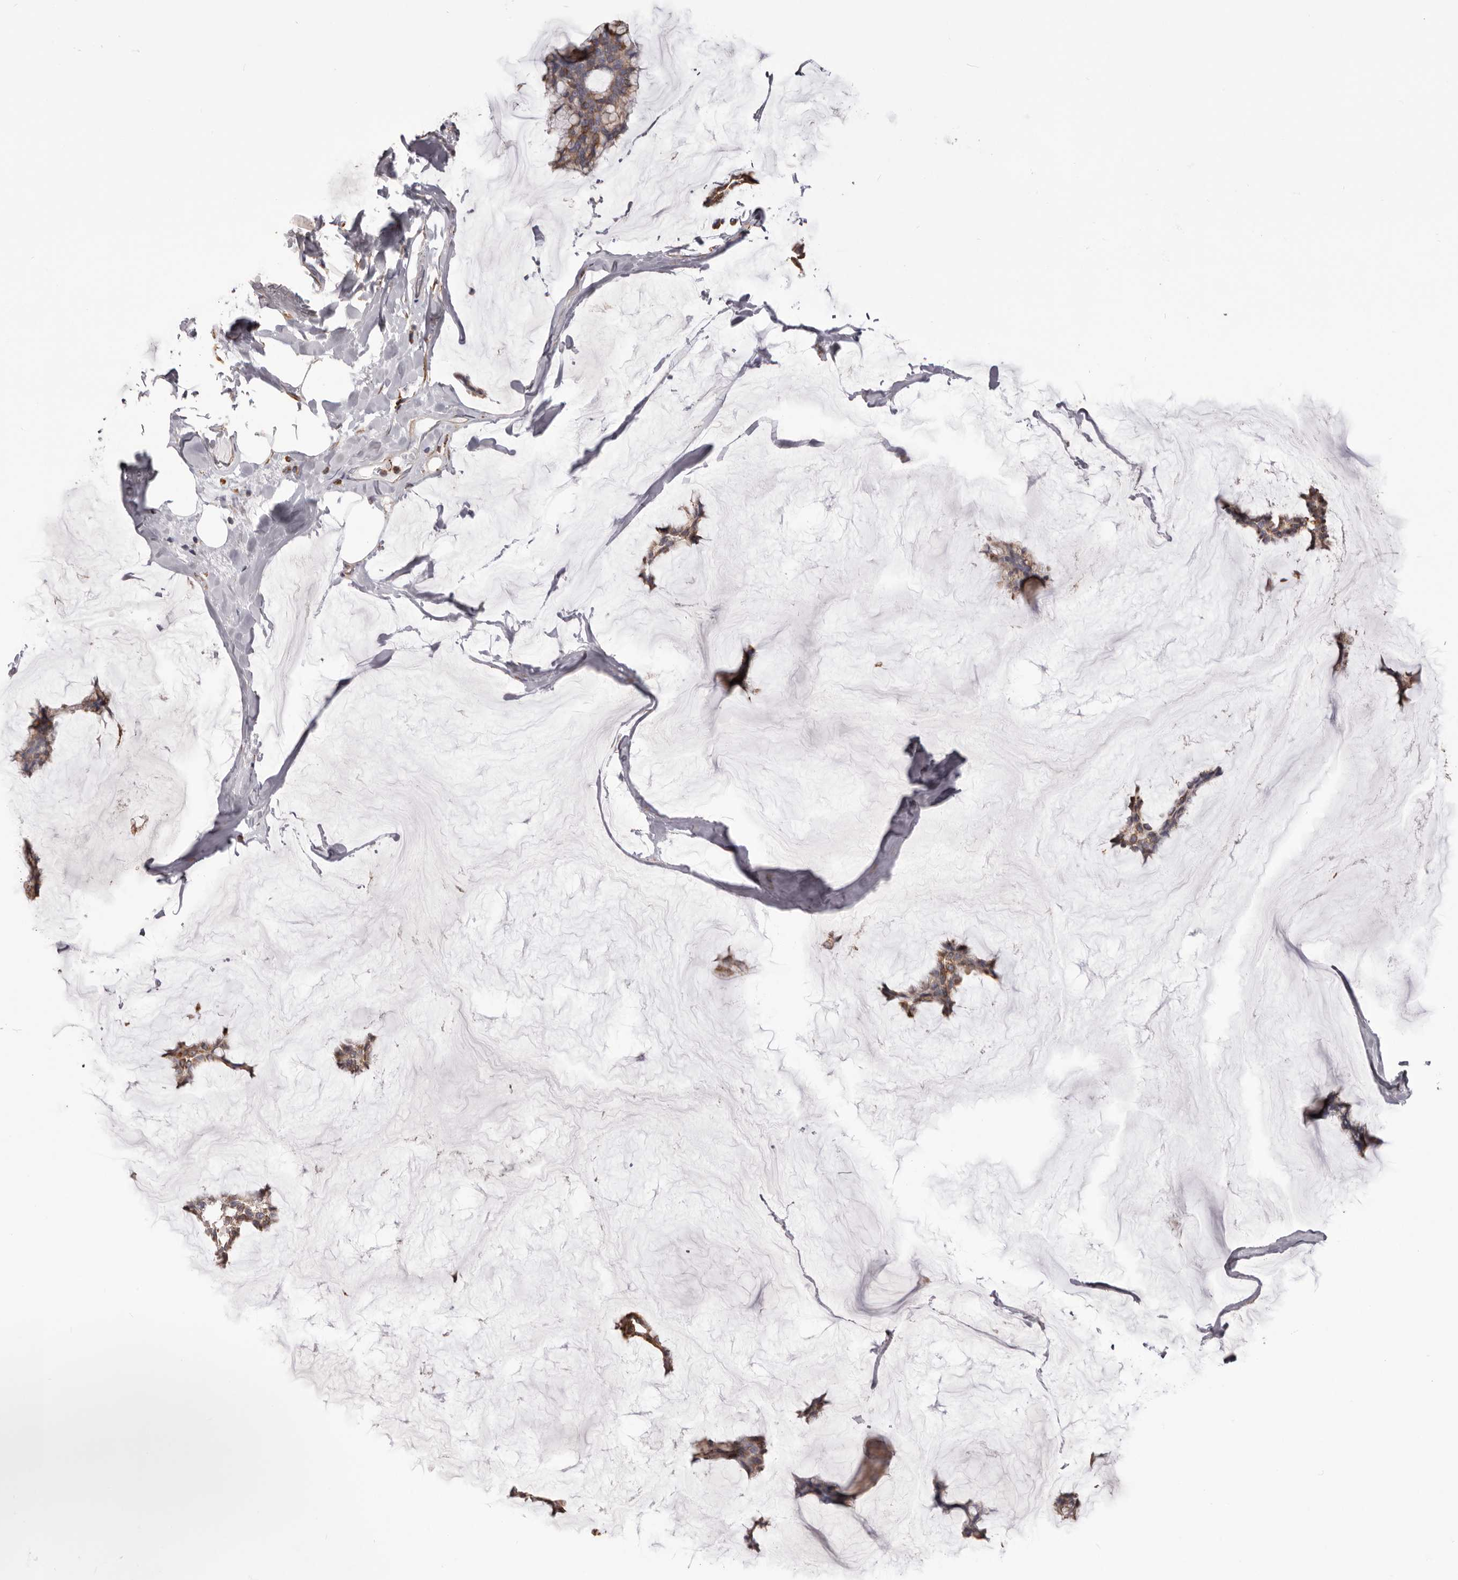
{"staining": {"intensity": "moderate", "quantity": ">75%", "location": "cytoplasmic/membranous"}, "tissue": "breast cancer", "cell_type": "Tumor cells", "image_type": "cancer", "snomed": [{"axis": "morphology", "description": "Duct carcinoma"}, {"axis": "topography", "description": "Breast"}], "caption": "Moderate cytoplasmic/membranous expression is identified in approximately >75% of tumor cells in breast cancer. (Stains: DAB in brown, nuclei in blue, Microscopy: brightfield microscopy at high magnification).", "gene": "QRSL1", "patient": {"sex": "female", "age": 93}}